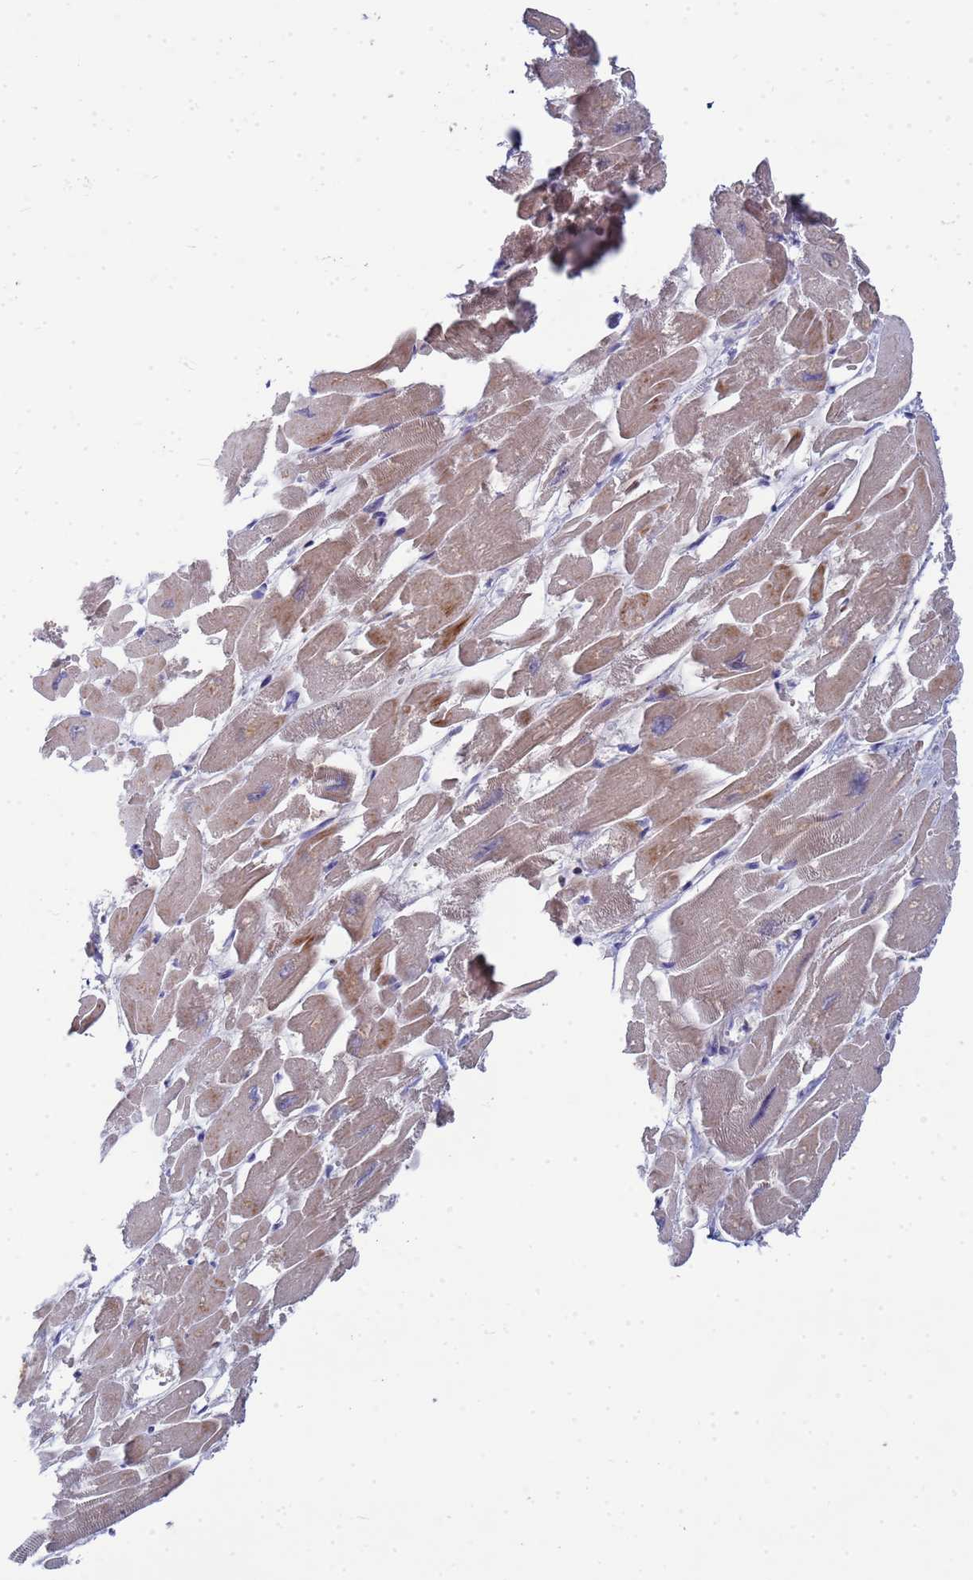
{"staining": {"intensity": "moderate", "quantity": ">75%", "location": "cytoplasmic/membranous"}, "tissue": "heart muscle", "cell_type": "Cardiomyocytes", "image_type": "normal", "snomed": [{"axis": "morphology", "description": "Normal tissue, NOS"}, {"axis": "topography", "description": "Heart"}], "caption": "High-power microscopy captured an immunohistochemistry (IHC) histopathology image of normal heart muscle, revealing moderate cytoplasmic/membranous positivity in approximately >75% of cardiomyocytes.", "gene": "ENOSF1", "patient": {"sex": "male", "age": 54}}